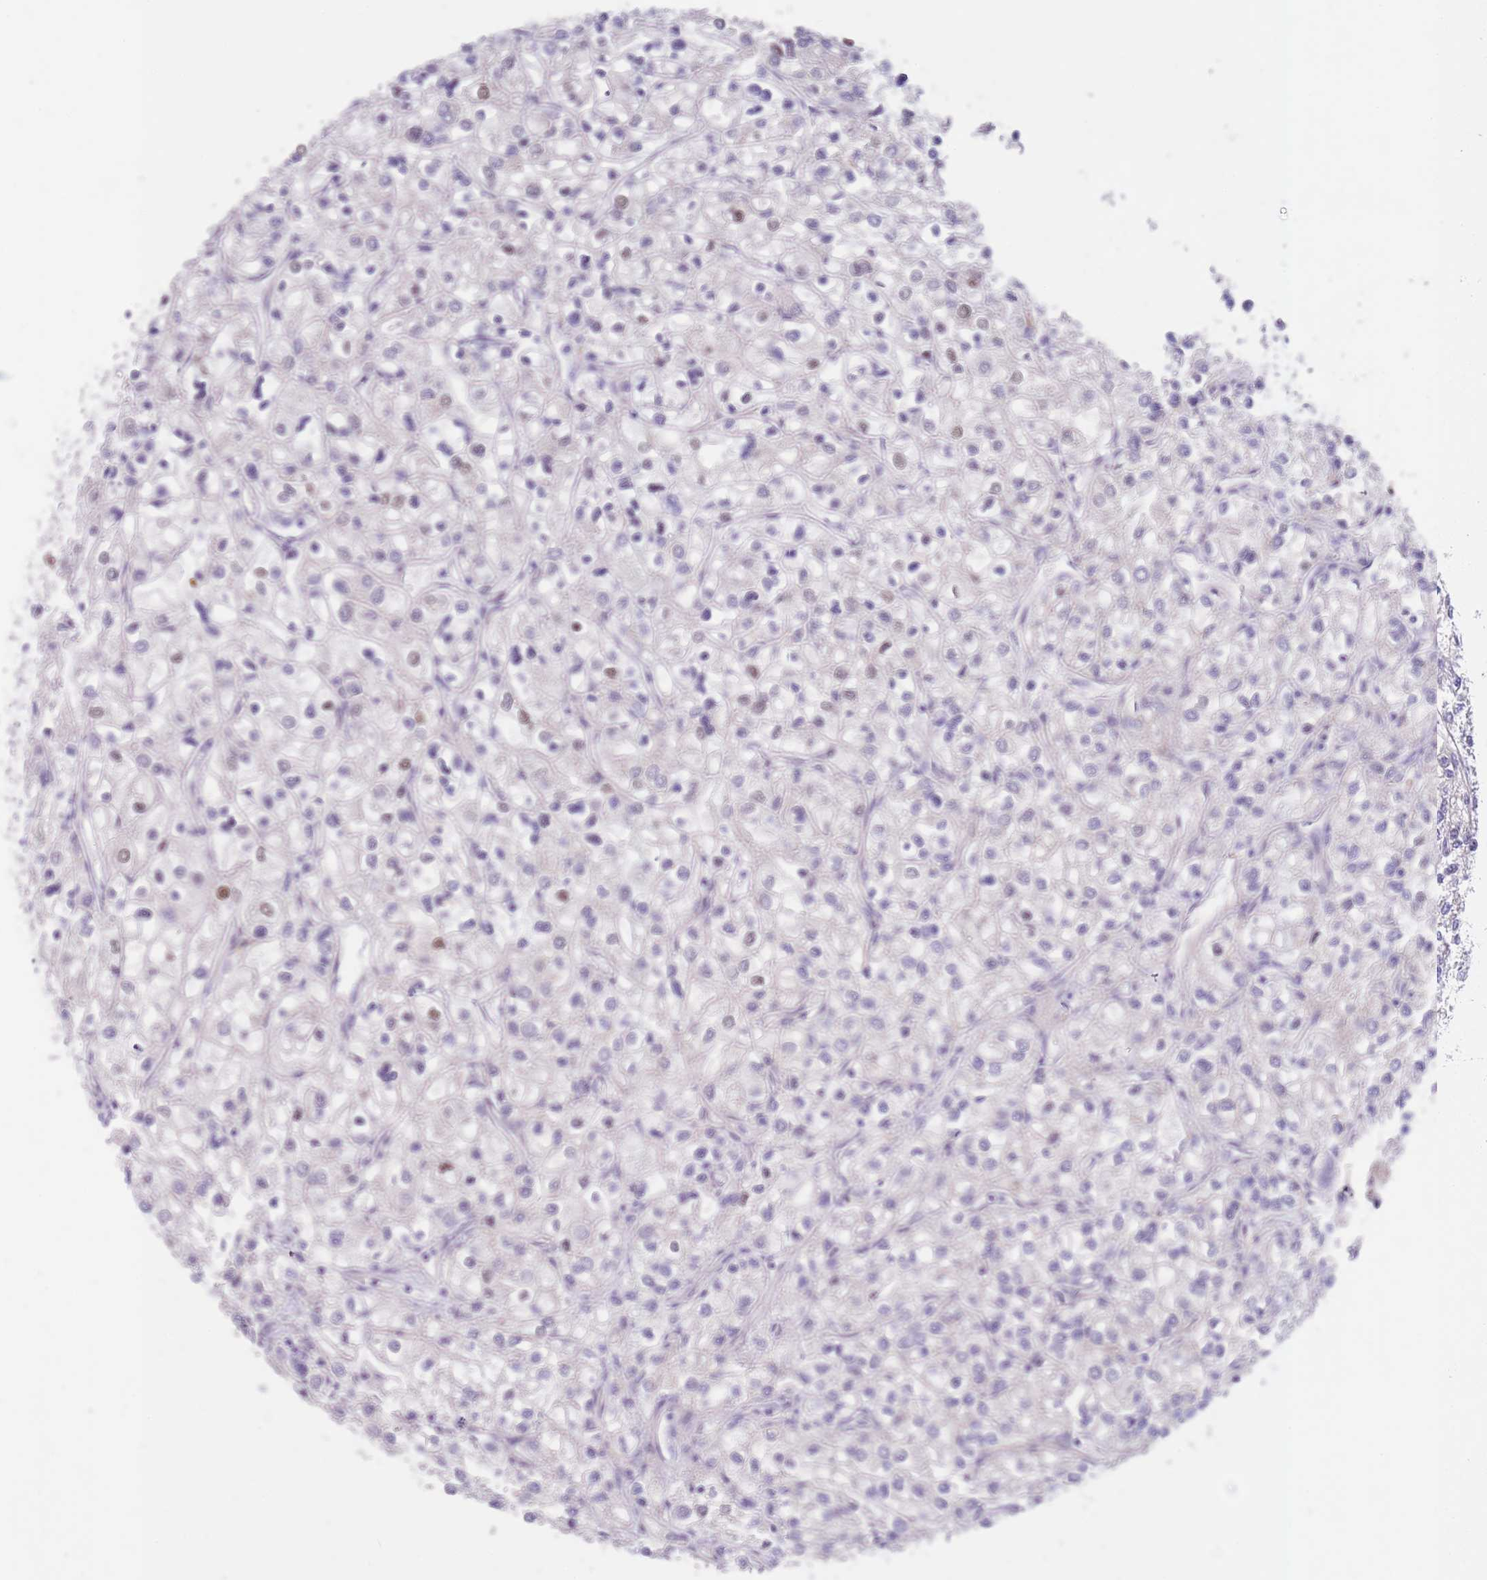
{"staining": {"intensity": "negative", "quantity": "none", "location": "none"}, "tissue": "renal cancer", "cell_type": "Tumor cells", "image_type": "cancer", "snomed": [{"axis": "morphology", "description": "Adenocarcinoma, NOS"}, {"axis": "topography", "description": "Kidney"}], "caption": "Micrograph shows no protein positivity in tumor cells of renal cancer (adenocarcinoma) tissue.", "gene": "QTRT1", "patient": {"sex": "male", "age": 80}}